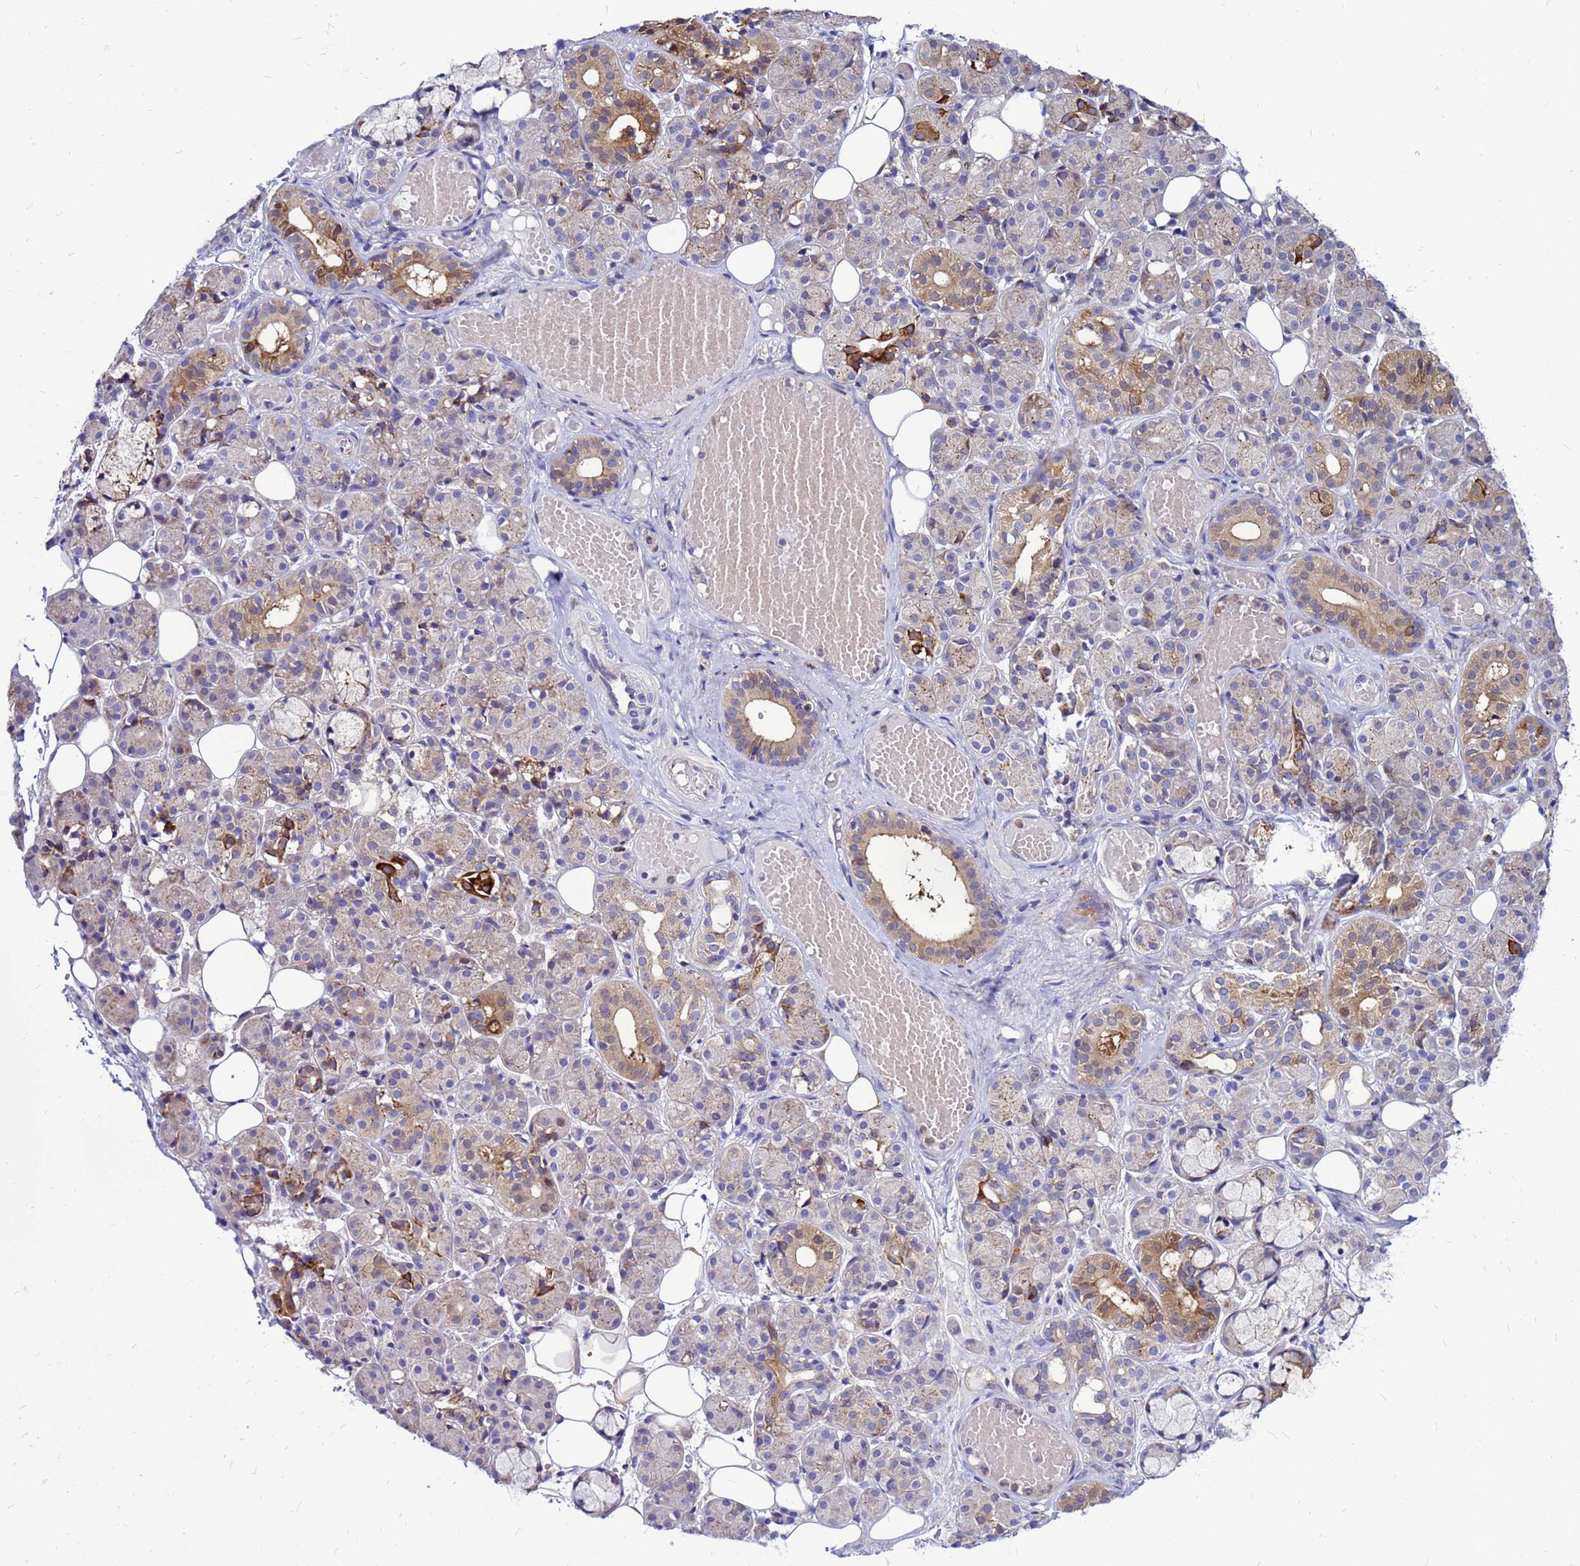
{"staining": {"intensity": "moderate", "quantity": "<25%", "location": "cytoplasmic/membranous"}, "tissue": "salivary gland", "cell_type": "Glandular cells", "image_type": "normal", "snomed": [{"axis": "morphology", "description": "Normal tissue, NOS"}, {"axis": "topography", "description": "Salivary gland"}], "caption": "Immunohistochemical staining of benign salivary gland displays moderate cytoplasmic/membranous protein staining in approximately <25% of glandular cells. Using DAB (brown) and hematoxylin (blue) stains, captured at high magnification using brightfield microscopy.", "gene": "FHIP1A", "patient": {"sex": "male", "age": 63}}